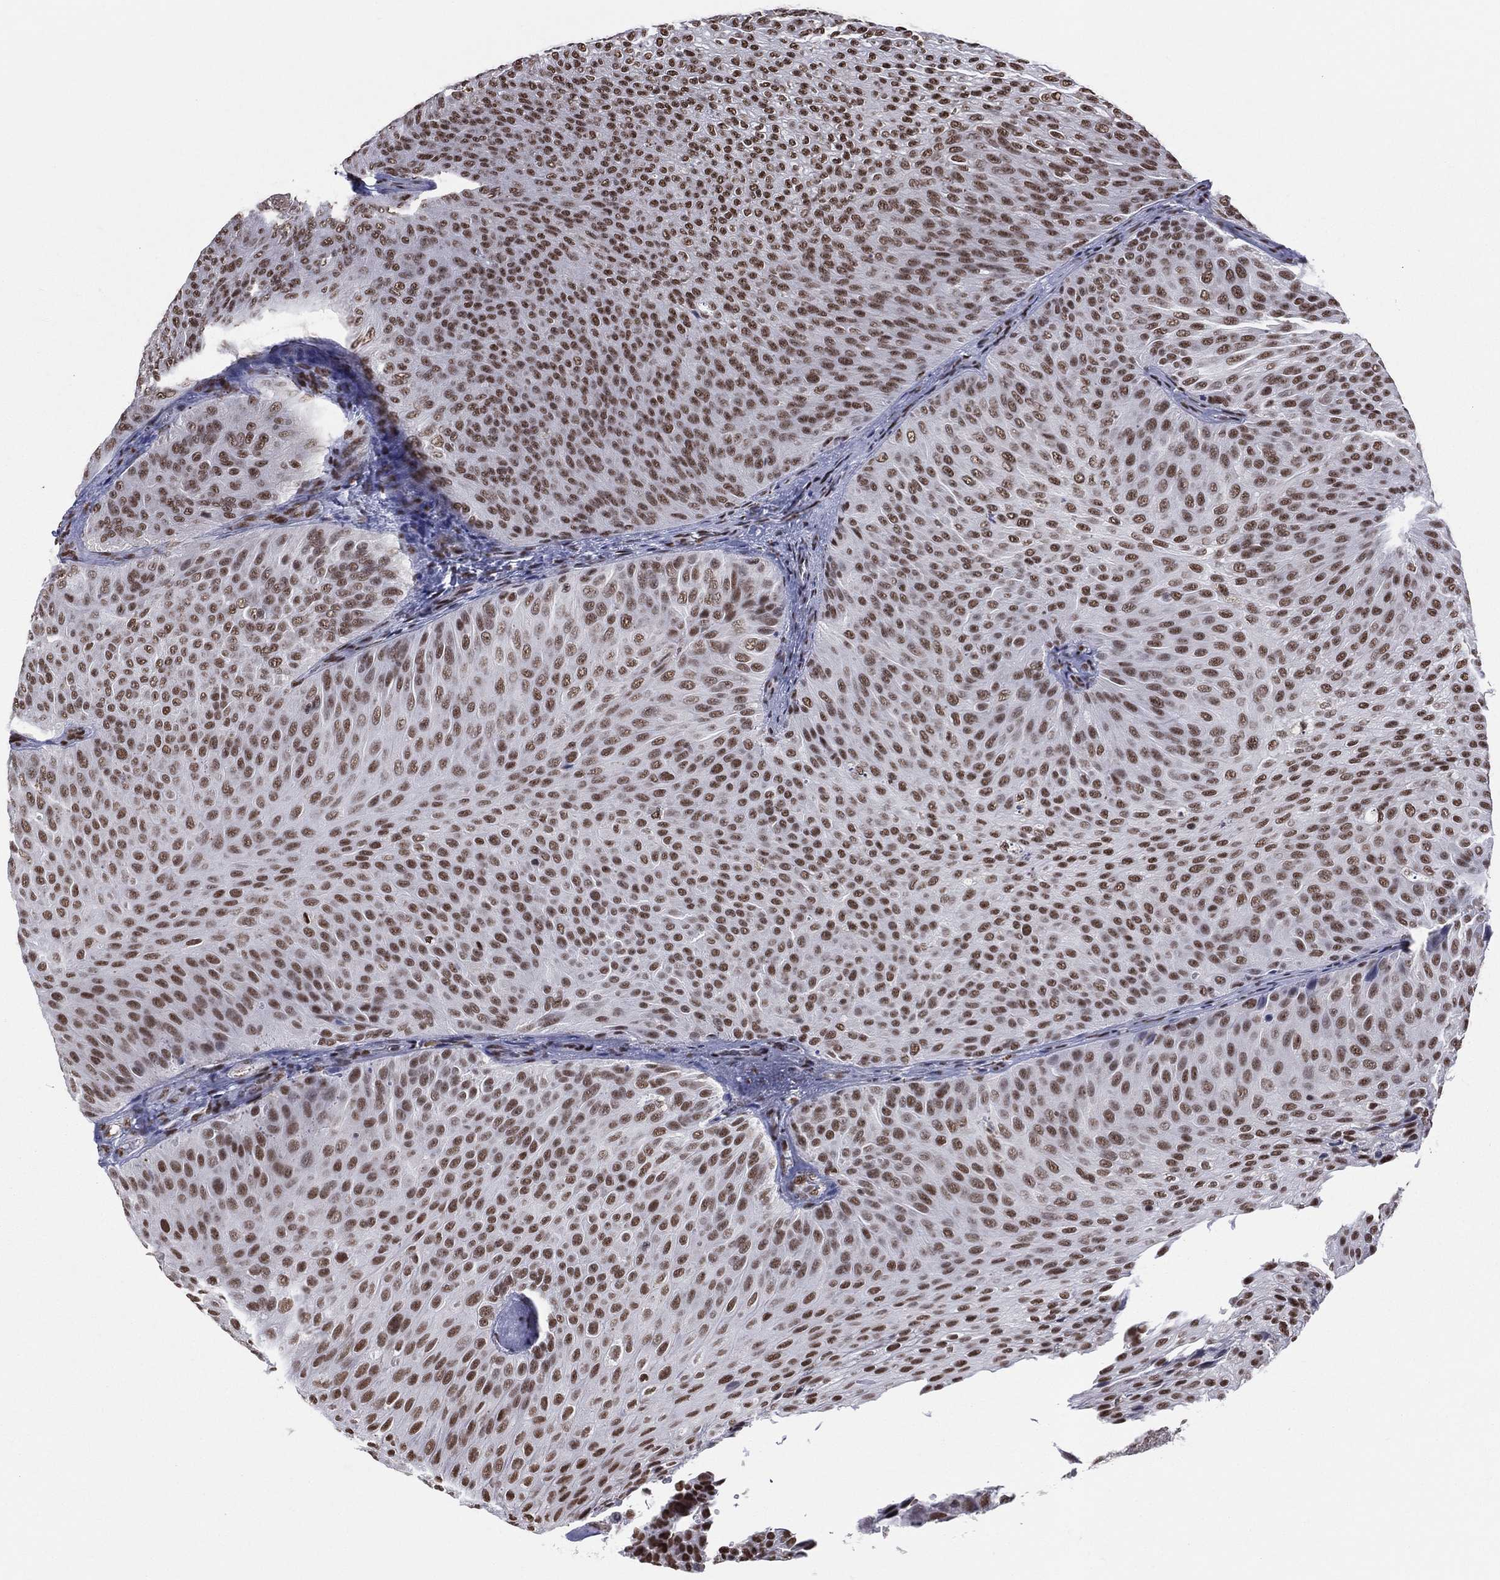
{"staining": {"intensity": "strong", "quantity": ">75%", "location": "nuclear"}, "tissue": "urothelial cancer", "cell_type": "Tumor cells", "image_type": "cancer", "snomed": [{"axis": "morphology", "description": "Urothelial carcinoma, Low grade"}, {"axis": "topography", "description": "Urinary bladder"}], "caption": "Immunohistochemical staining of human urothelial cancer displays high levels of strong nuclear staining in about >75% of tumor cells. The protein of interest is shown in brown color, while the nuclei are stained blue.", "gene": "ZNF7", "patient": {"sex": "male", "age": 78}}